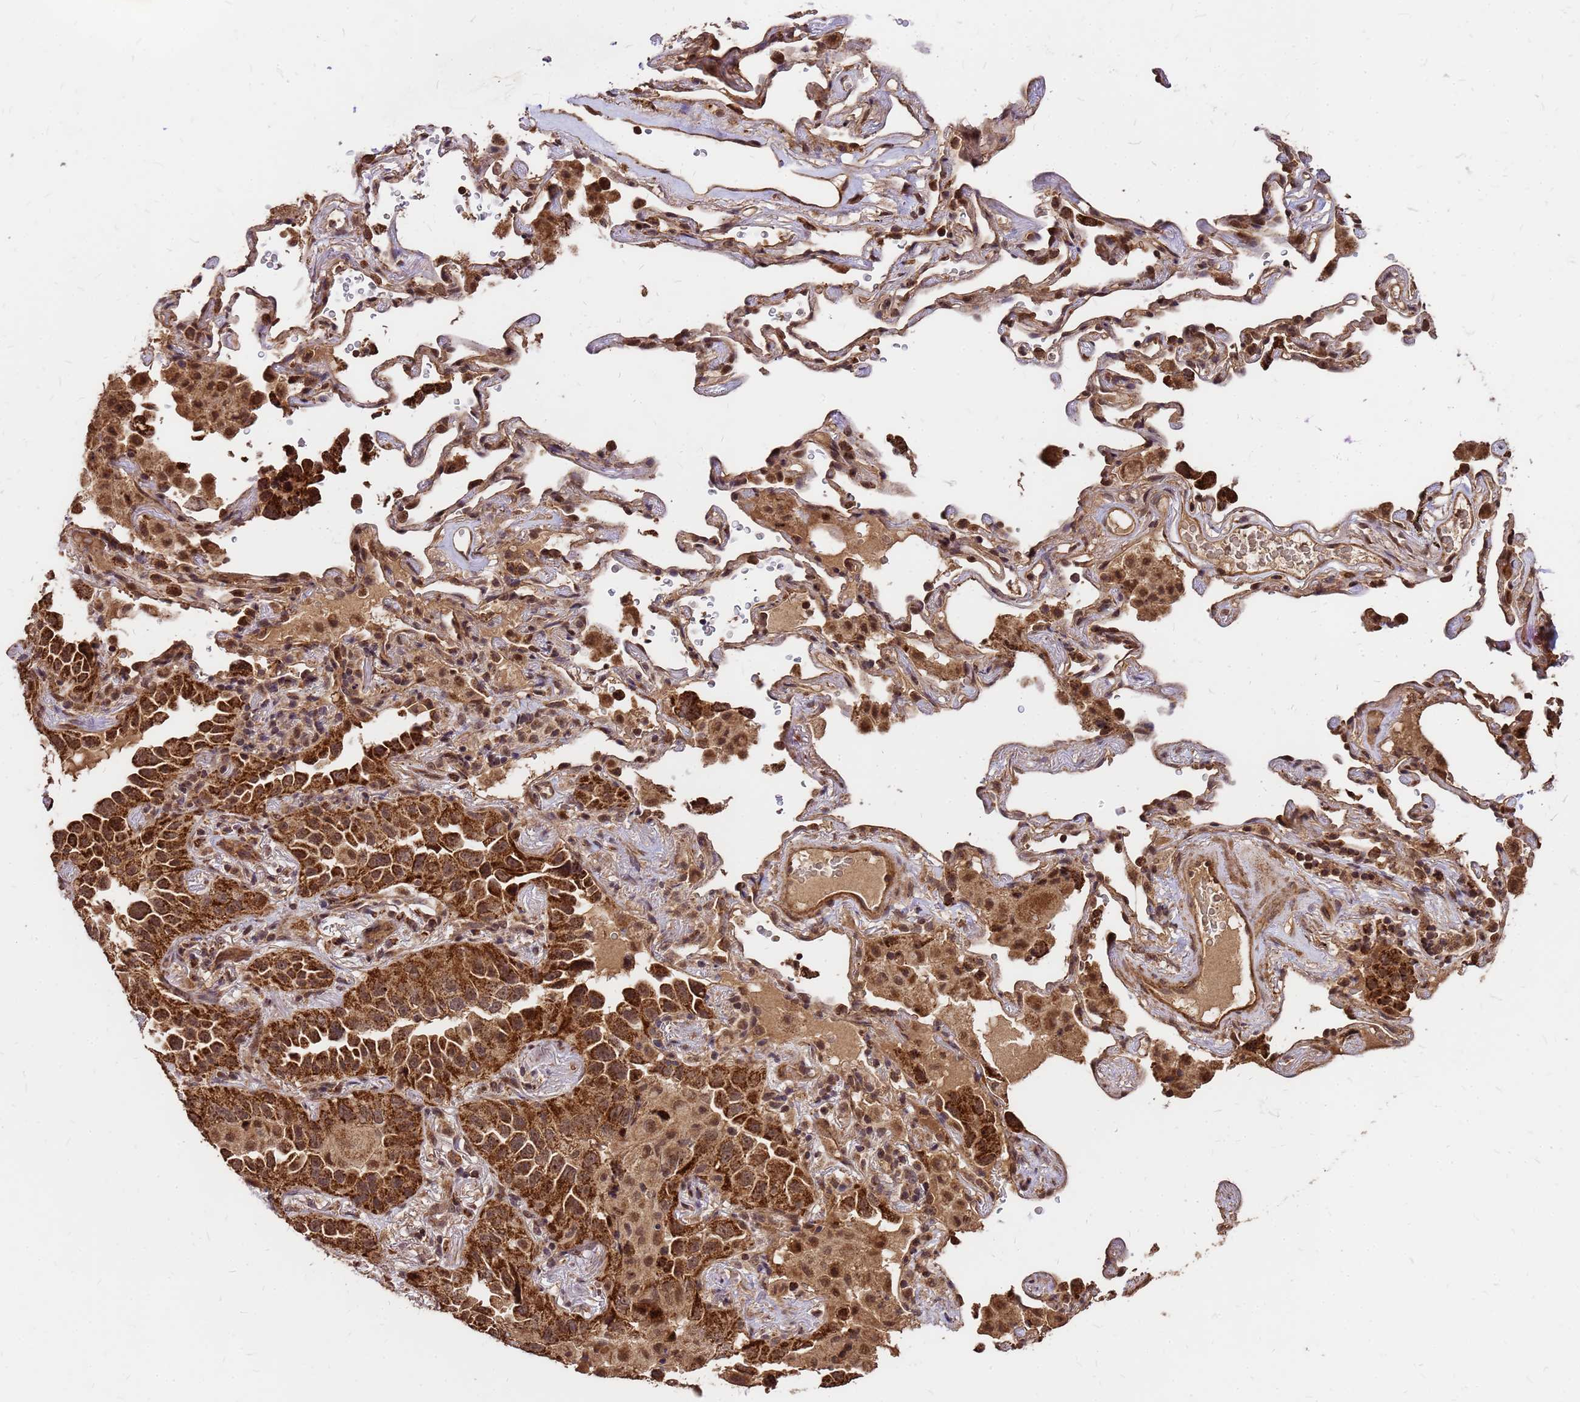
{"staining": {"intensity": "strong", "quantity": ">75%", "location": "cytoplasmic/membranous"}, "tissue": "lung cancer", "cell_type": "Tumor cells", "image_type": "cancer", "snomed": [{"axis": "morphology", "description": "Adenocarcinoma, NOS"}, {"axis": "topography", "description": "Lung"}], "caption": "Tumor cells show strong cytoplasmic/membranous expression in approximately >75% of cells in lung adenocarcinoma.", "gene": "GPATCH8", "patient": {"sex": "female", "age": 69}}